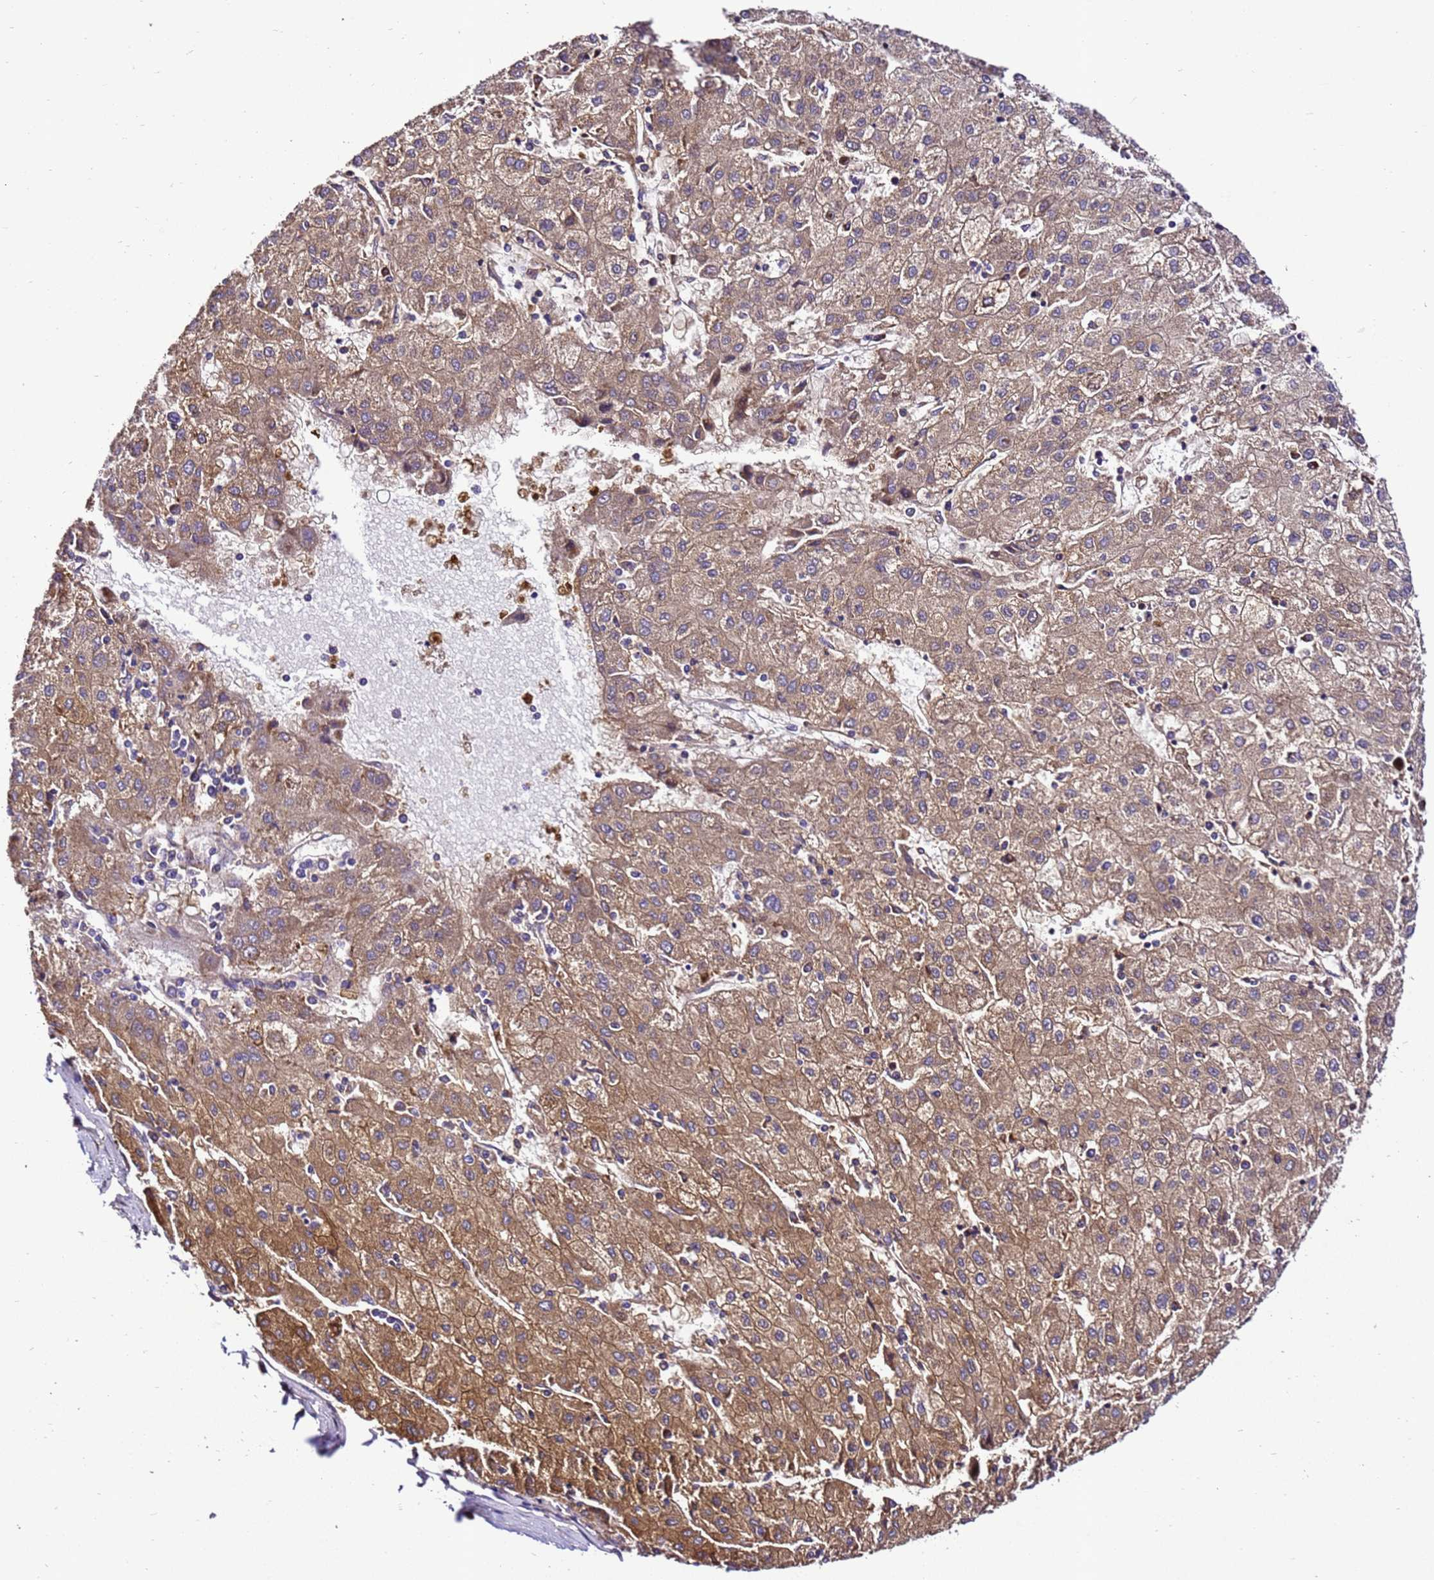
{"staining": {"intensity": "moderate", "quantity": ">75%", "location": "cytoplasmic/membranous"}, "tissue": "liver cancer", "cell_type": "Tumor cells", "image_type": "cancer", "snomed": [{"axis": "morphology", "description": "Carcinoma, Hepatocellular, NOS"}, {"axis": "topography", "description": "Liver"}], "caption": "A photomicrograph showing moderate cytoplasmic/membranous staining in about >75% of tumor cells in liver hepatocellular carcinoma, as visualized by brown immunohistochemical staining.", "gene": "ZNF417", "patient": {"sex": "male", "age": 72}}